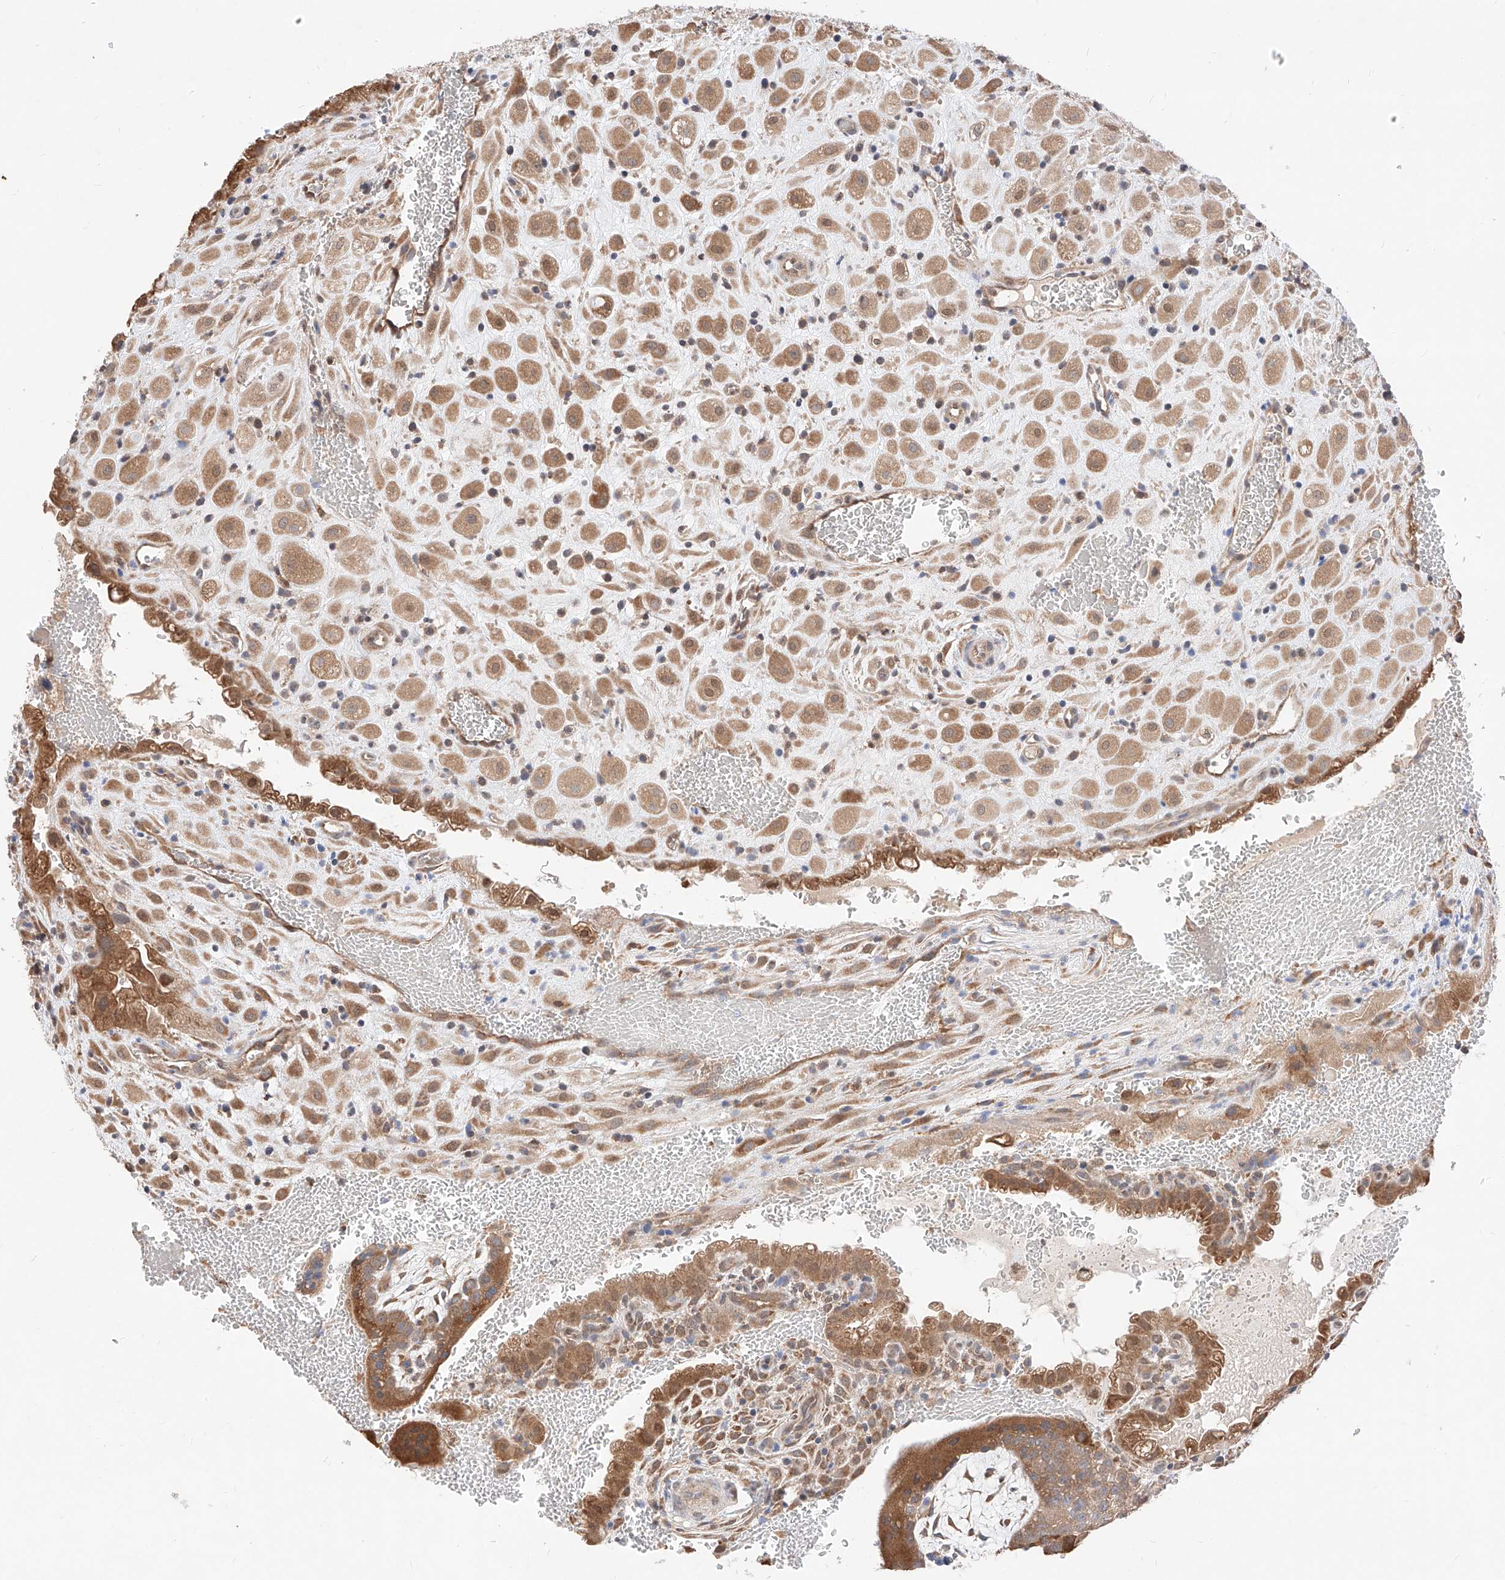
{"staining": {"intensity": "moderate", "quantity": ">75%", "location": "cytoplasmic/membranous"}, "tissue": "placenta", "cell_type": "Decidual cells", "image_type": "normal", "snomed": [{"axis": "morphology", "description": "Normal tissue, NOS"}, {"axis": "topography", "description": "Placenta"}], "caption": "Immunohistochemistry photomicrograph of normal placenta: placenta stained using immunohistochemistry (IHC) shows medium levels of moderate protein expression localized specifically in the cytoplasmic/membranous of decidual cells, appearing as a cytoplasmic/membranous brown color.", "gene": "ZSCAN4", "patient": {"sex": "female", "age": 35}}